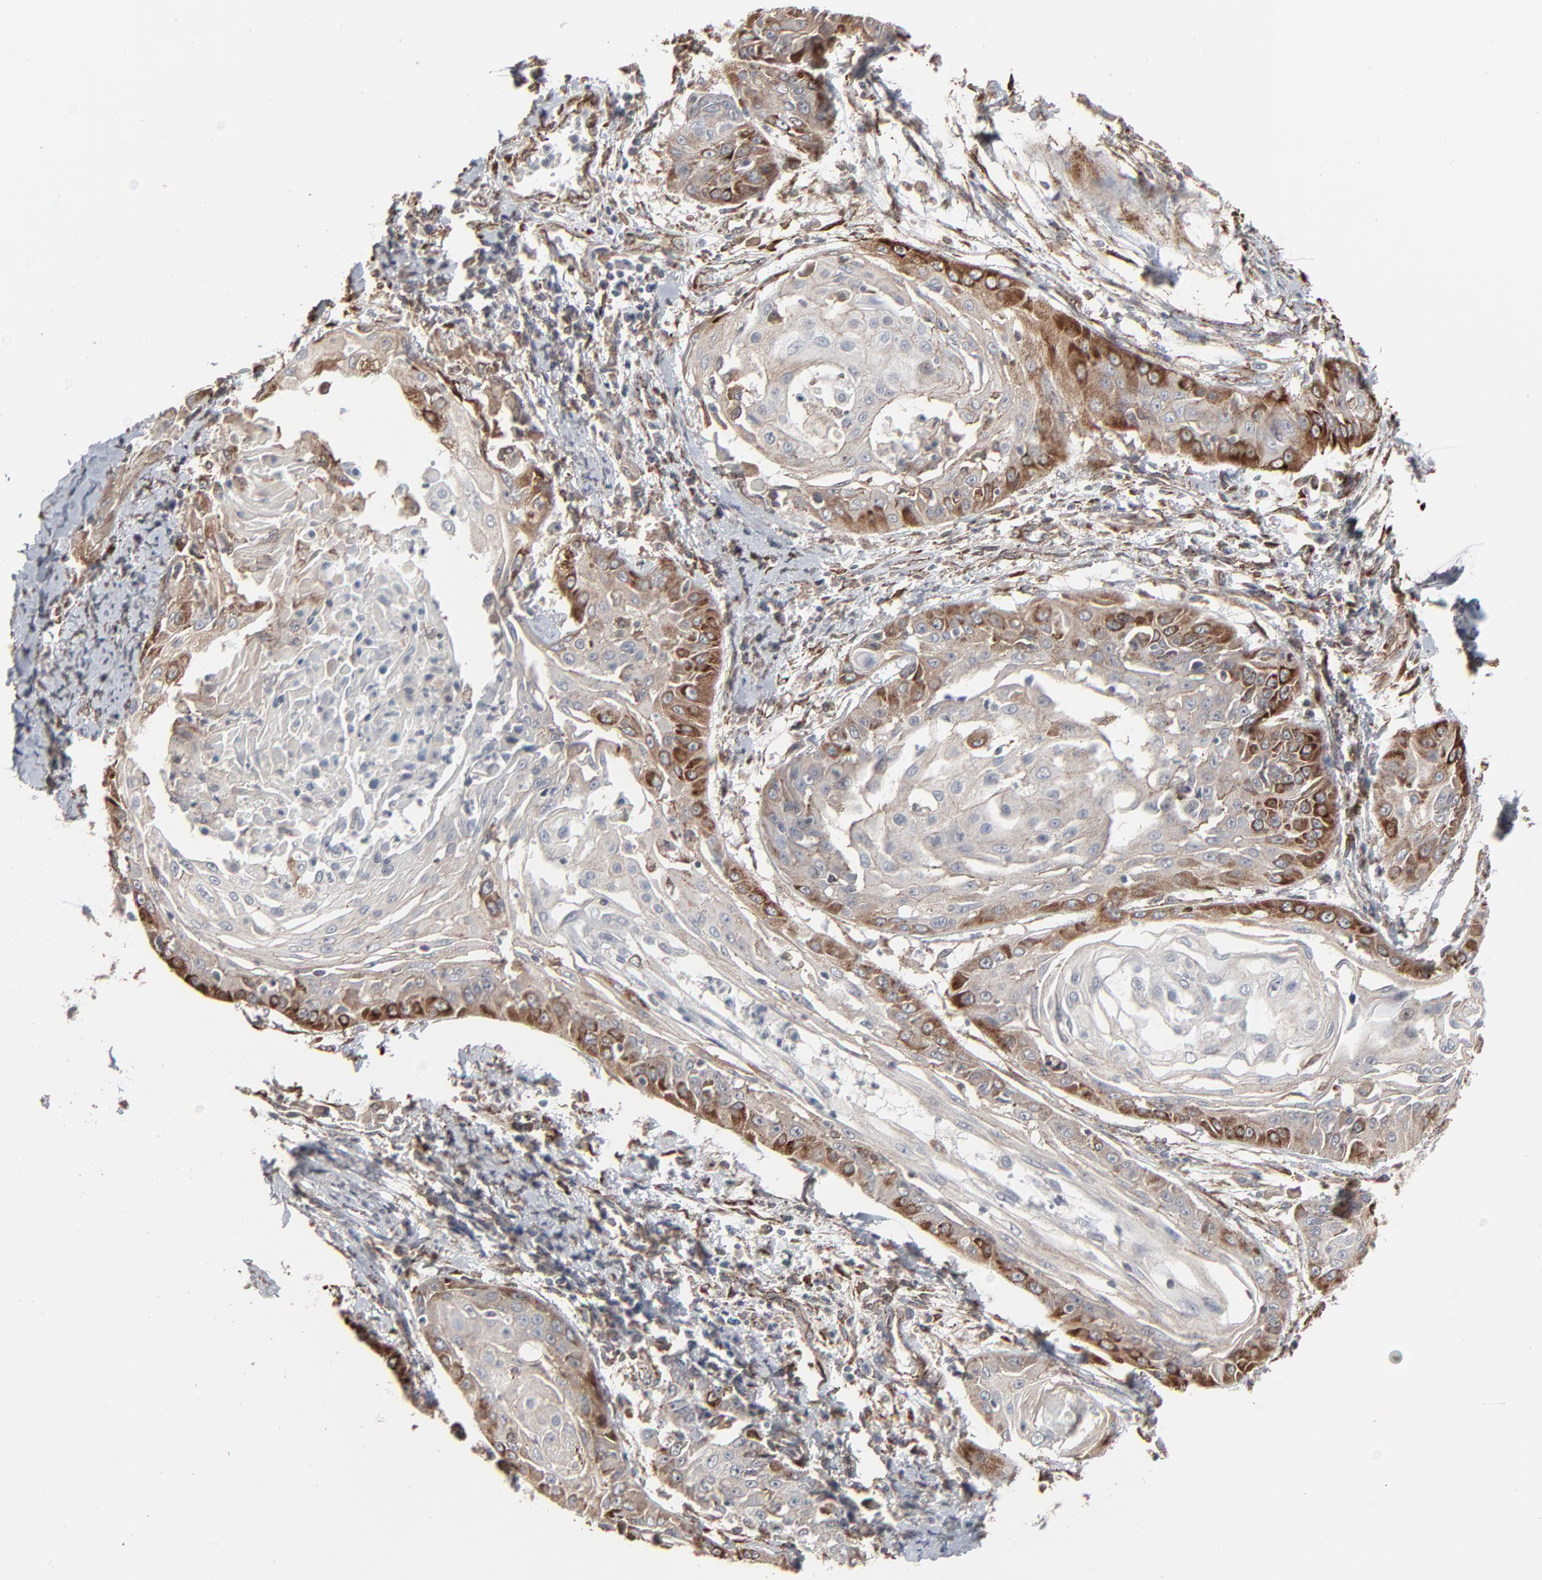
{"staining": {"intensity": "moderate", "quantity": "25%-75%", "location": "cytoplasmic/membranous"}, "tissue": "cervical cancer", "cell_type": "Tumor cells", "image_type": "cancer", "snomed": [{"axis": "morphology", "description": "Squamous cell carcinoma, NOS"}, {"axis": "topography", "description": "Cervix"}], "caption": "Immunohistochemistry (IHC) of human squamous cell carcinoma (cervical) demonstrates medium levels of moderate cytoplasmic/membranous positivity in about 25%-75% of tumor cells. (DAB (3,3'-diaminobenzidine) IHC, brown staining for protein, blue staining for nuclei).", "gene": "CTNND1", "patient": {"sex": "female", "age": 64}}